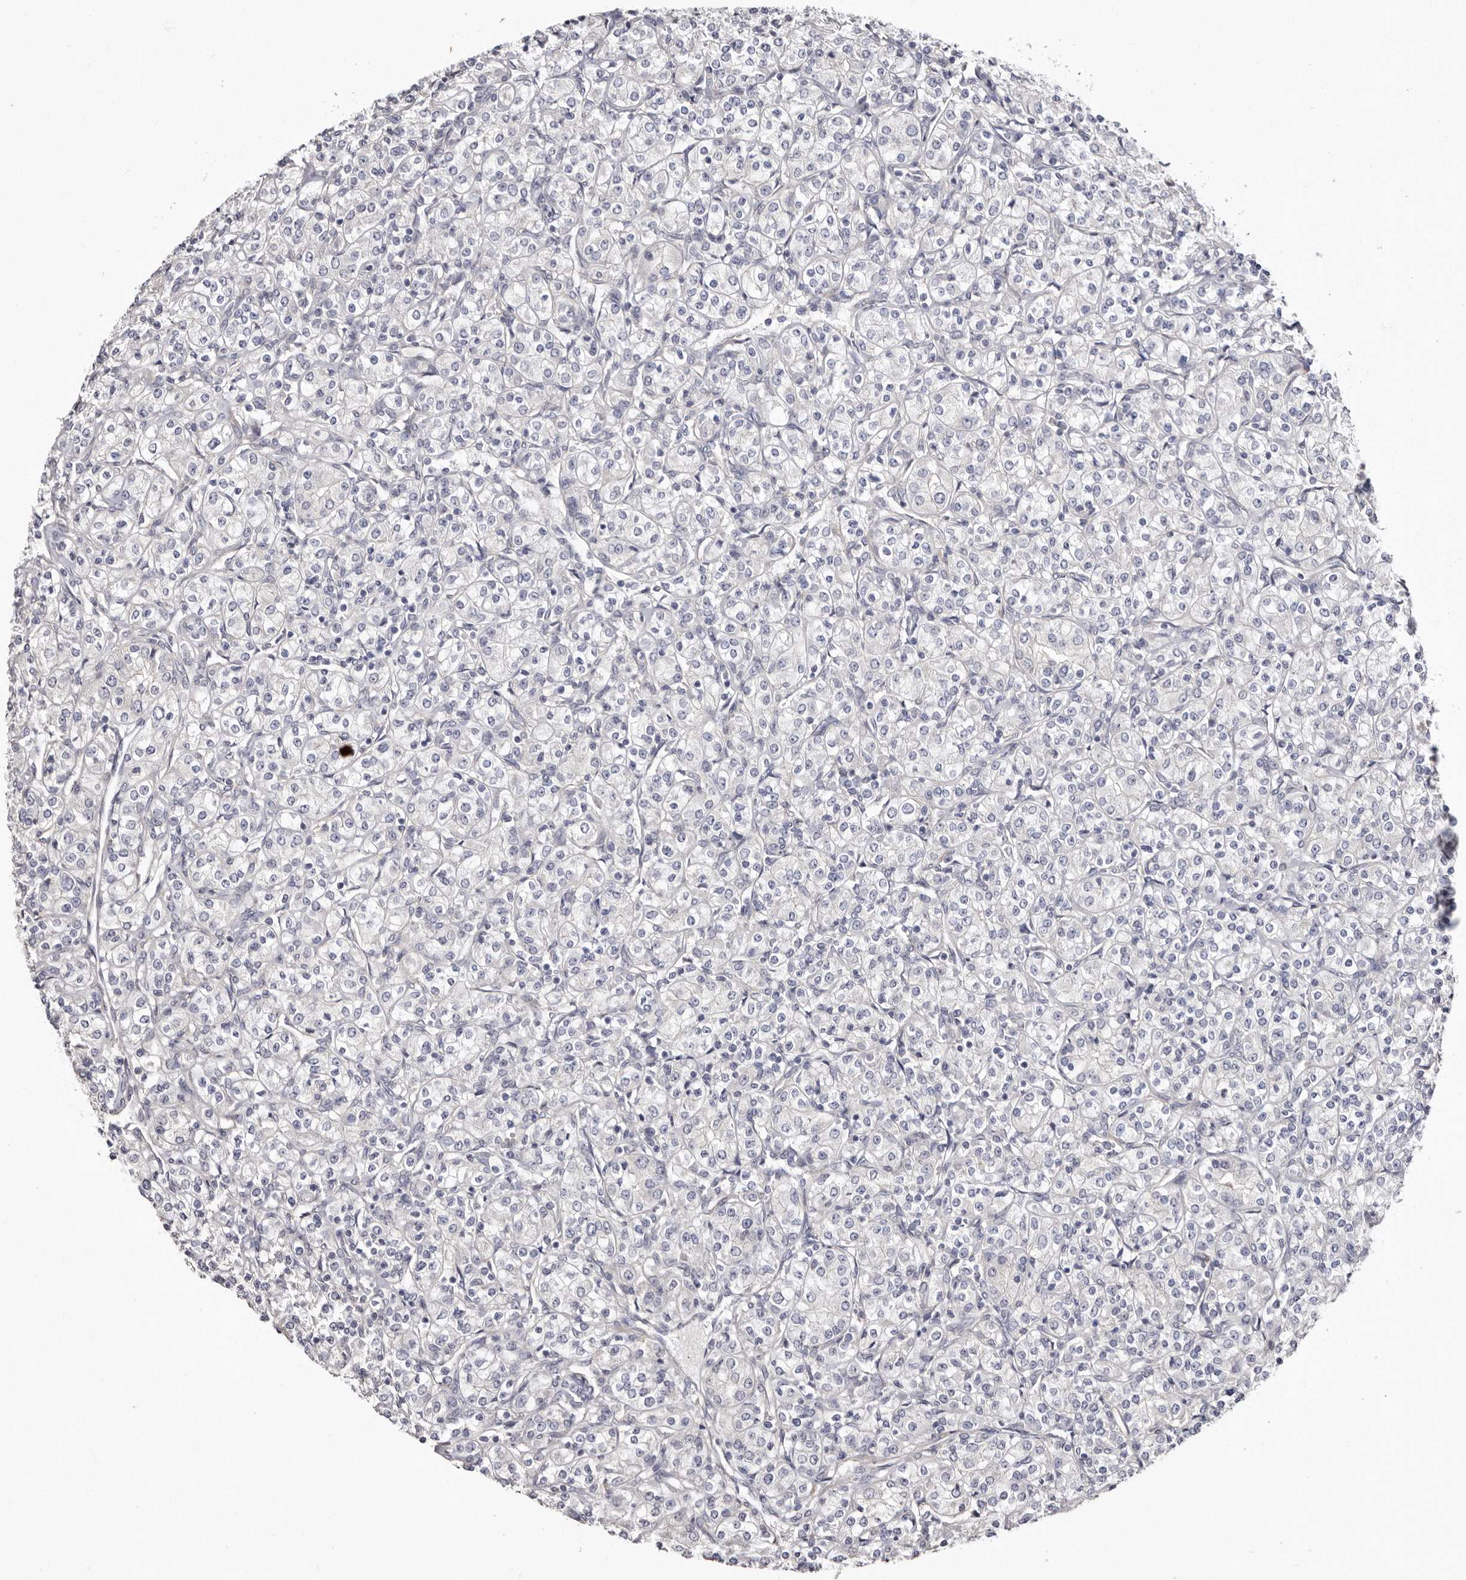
{"staining": {"intensity": "negative", "quantity": "none", "location": "none"}, "tissue": "renal cancer", "cell_type": "Tumor cells", "image_type": "cancer", "snomed": [{"axis": "morphology", "description": "Adenocarcinoma, NOS"}, {"axis": "topography", "description": "Kidney"}], "caption": "Protein analysis of renal cancer shows no significant expression in tumor cells.", "gene": "FAM167B", "patient": {"sex": "male", "age": 77}}